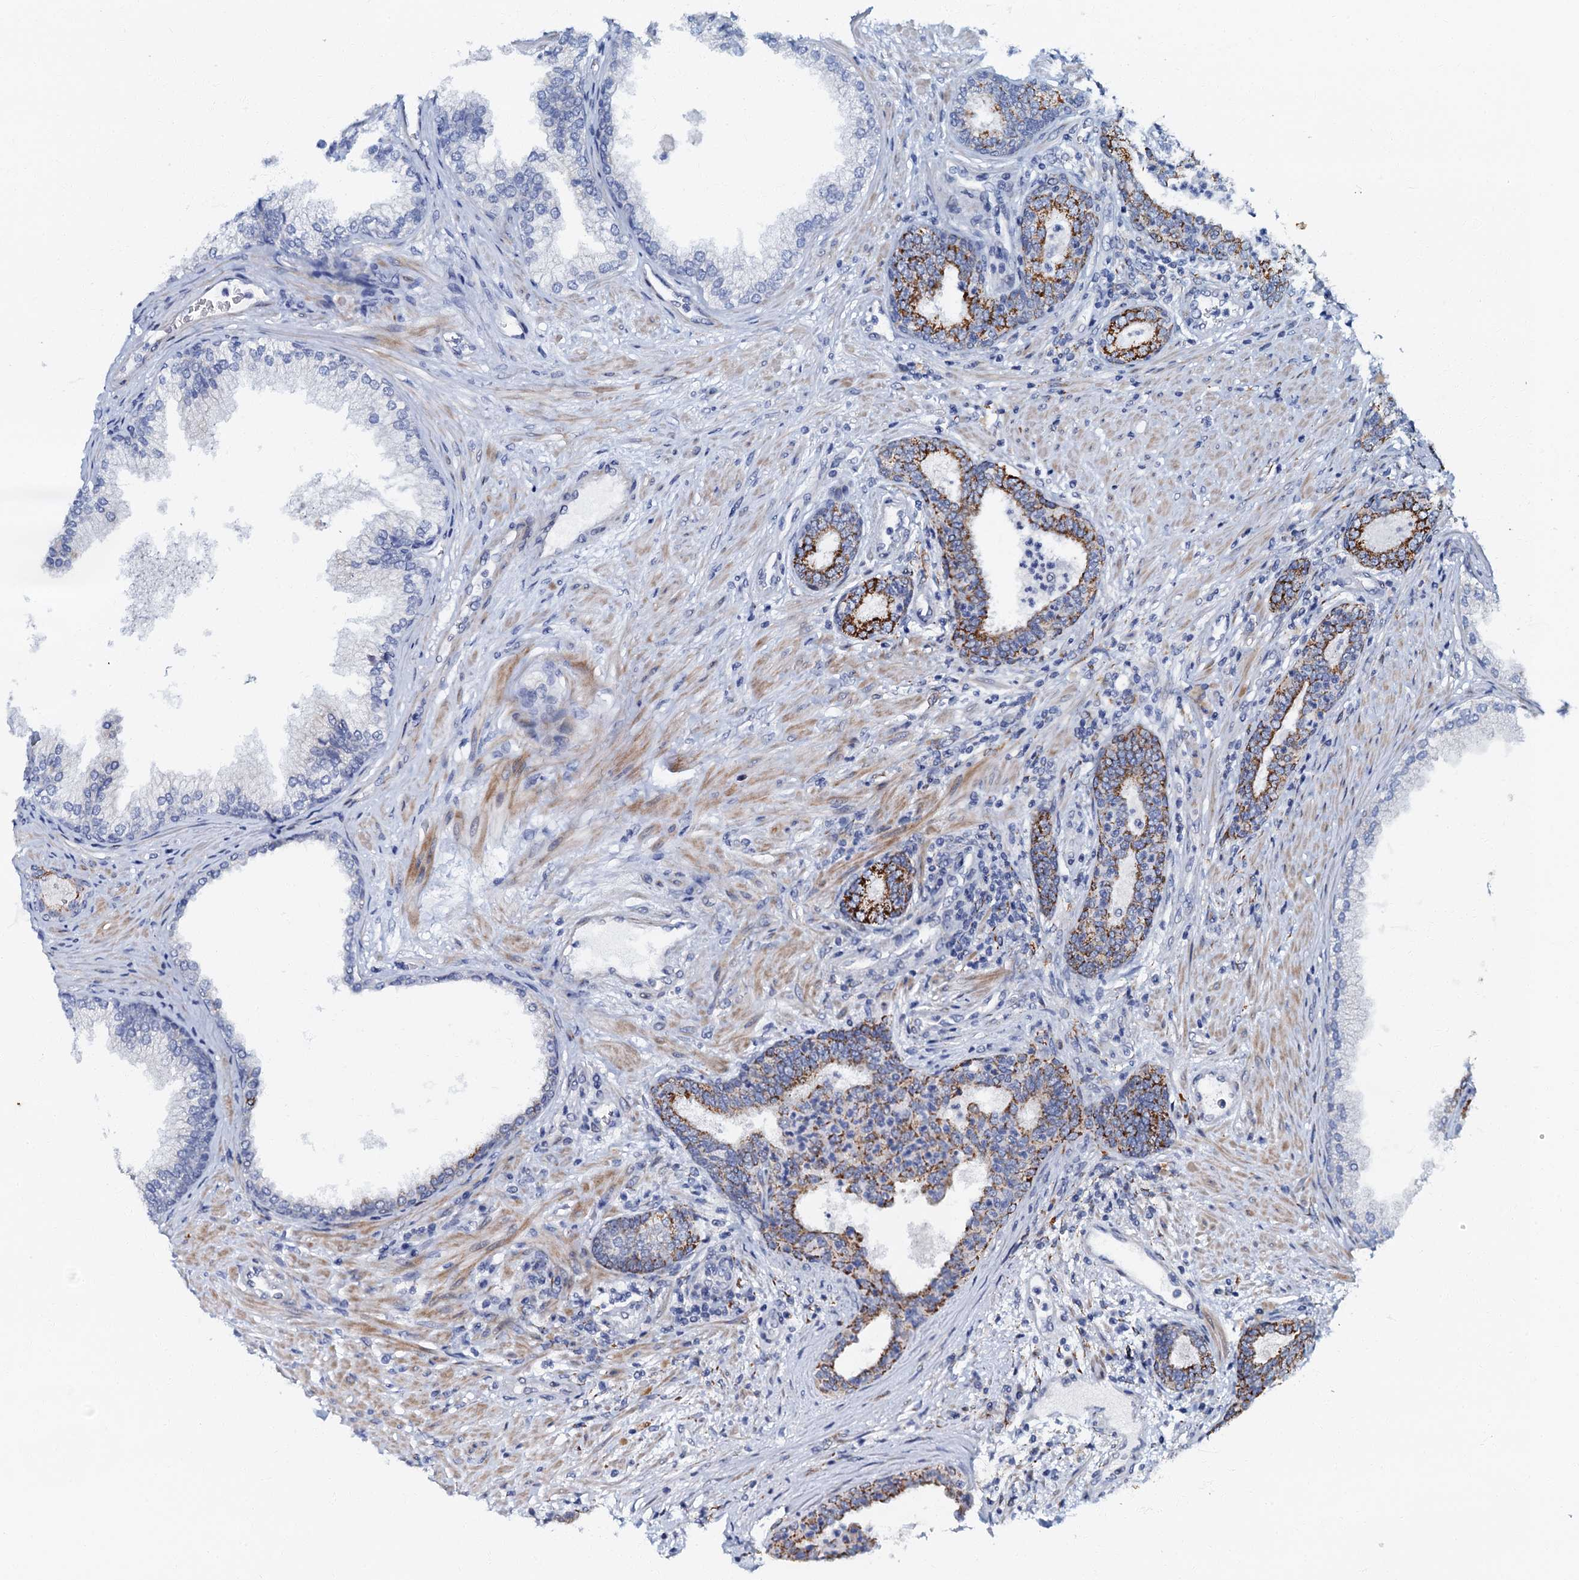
{"staining": {"intensity": "moderate", "quantity": "<25%", "location": "cytoplasmic/membranous"}, "tissue": "prostate", "cell_type": "Glandular cells", "image_type": "normal", "snomed": [{"axis": "morphology", "description": "Normal tissue, NOS"}, {"axis": "topography", "description": "Prostate"}], "caption": "Protein staining shows moderate cytoplasmic/membranous staining in about <25% of glandular cells in unremarkable prostate.", "gene": "OLAH", "patient": {"sex": "male", "age": 76}}